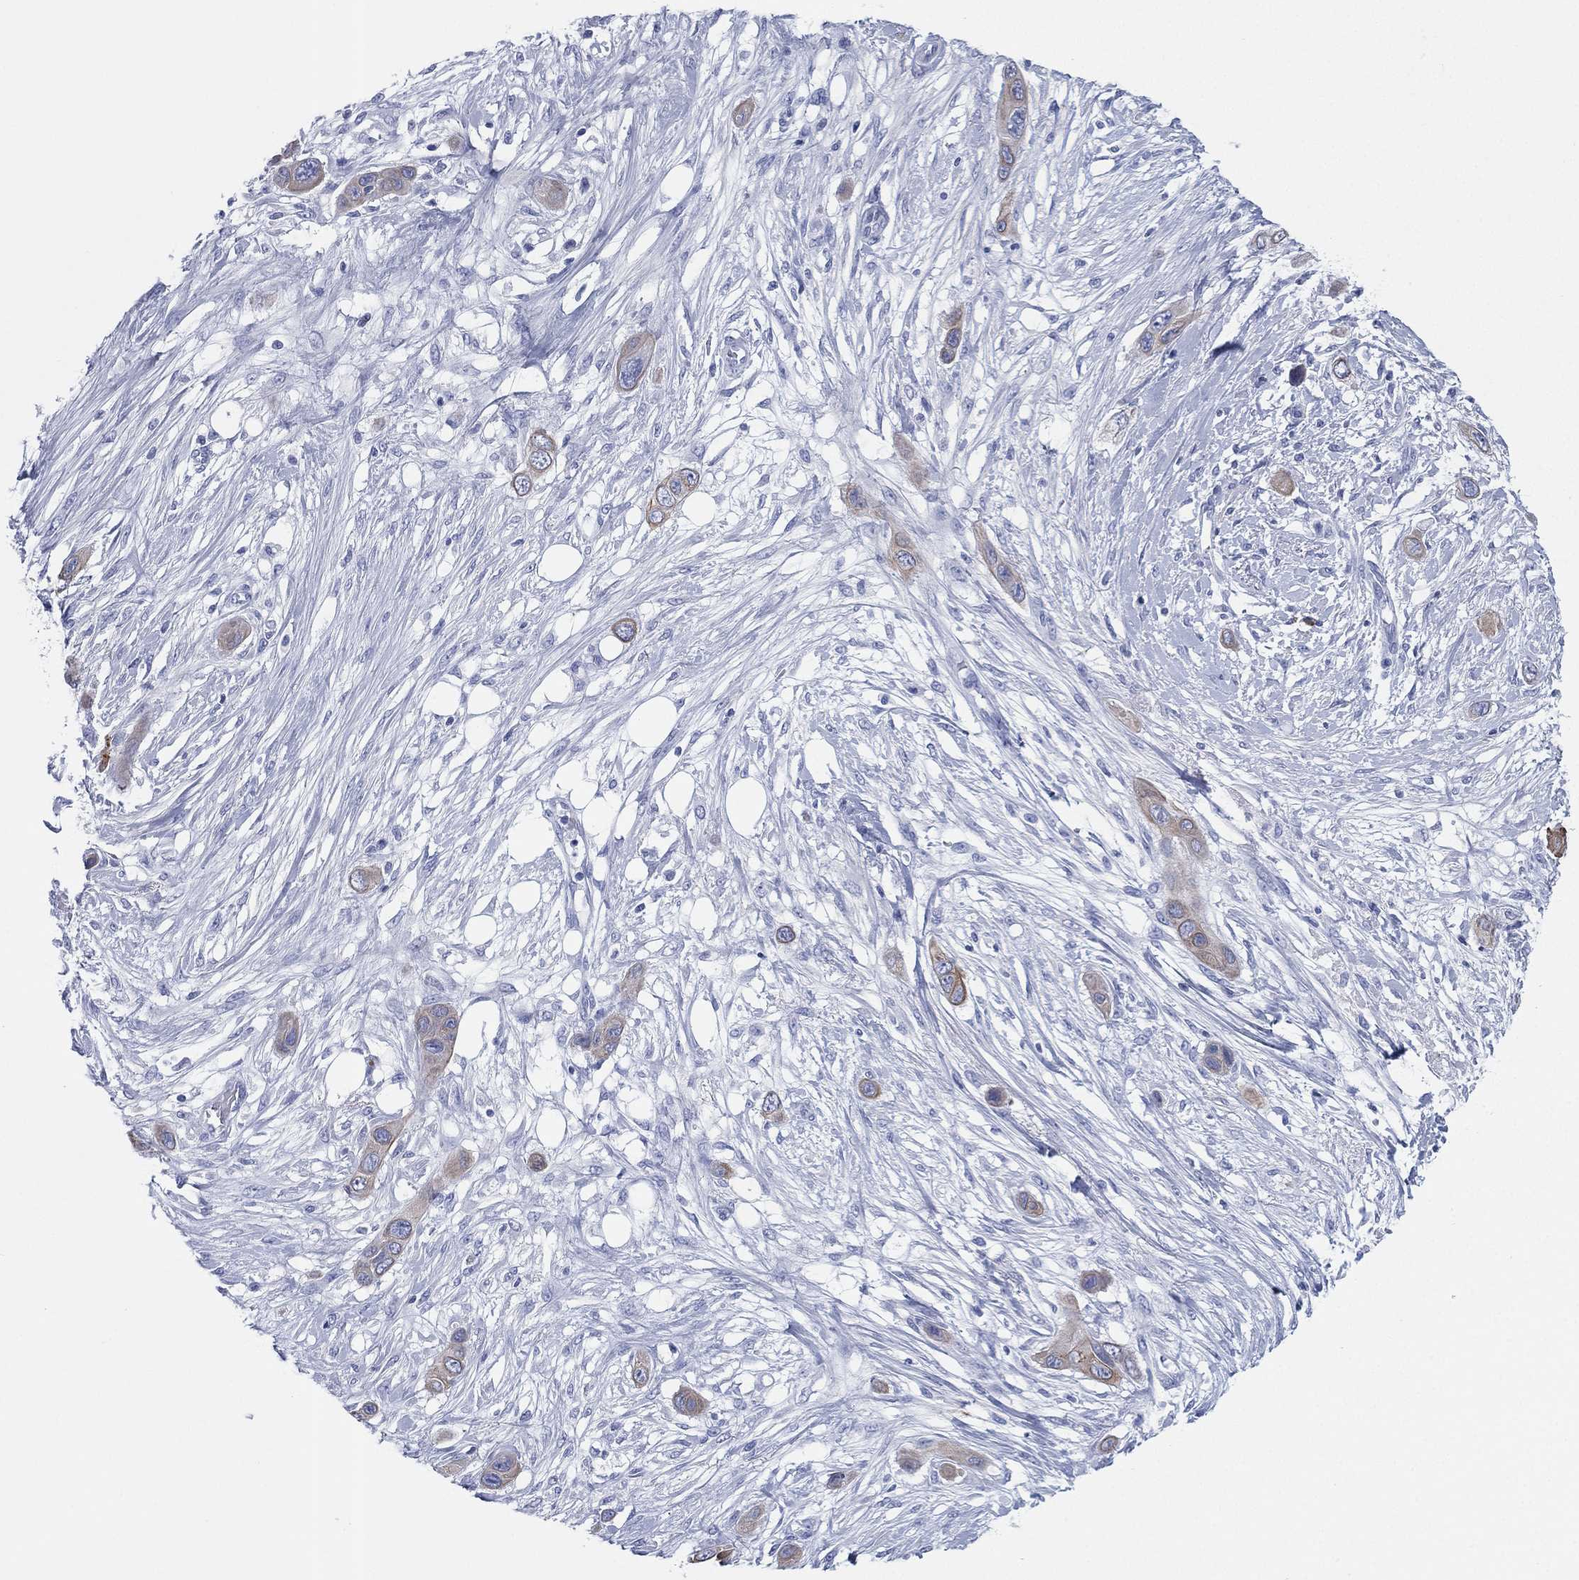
{"staining": {"intensity": "weak", "quantity": "25%-75%", "location": "cytoplasmic/membranous"}, "tissue": "skin cancer", "cell_type": "Tumor cells", "image_type": "cancer", "snomed": [{"axis": "morphology", "description": "Squamous cell carcinoma, NOS"}, {"axis": "topography", "description": "Skin"}], "caption": "Brown immunohistochemical staining in human skin squamous cell carcinoma displays weak cytoplasmic/membranous staining in about 25%-75% of tumor cells.", "gene": "CD79A", "patient": {"sex": "male", "age": 79}}